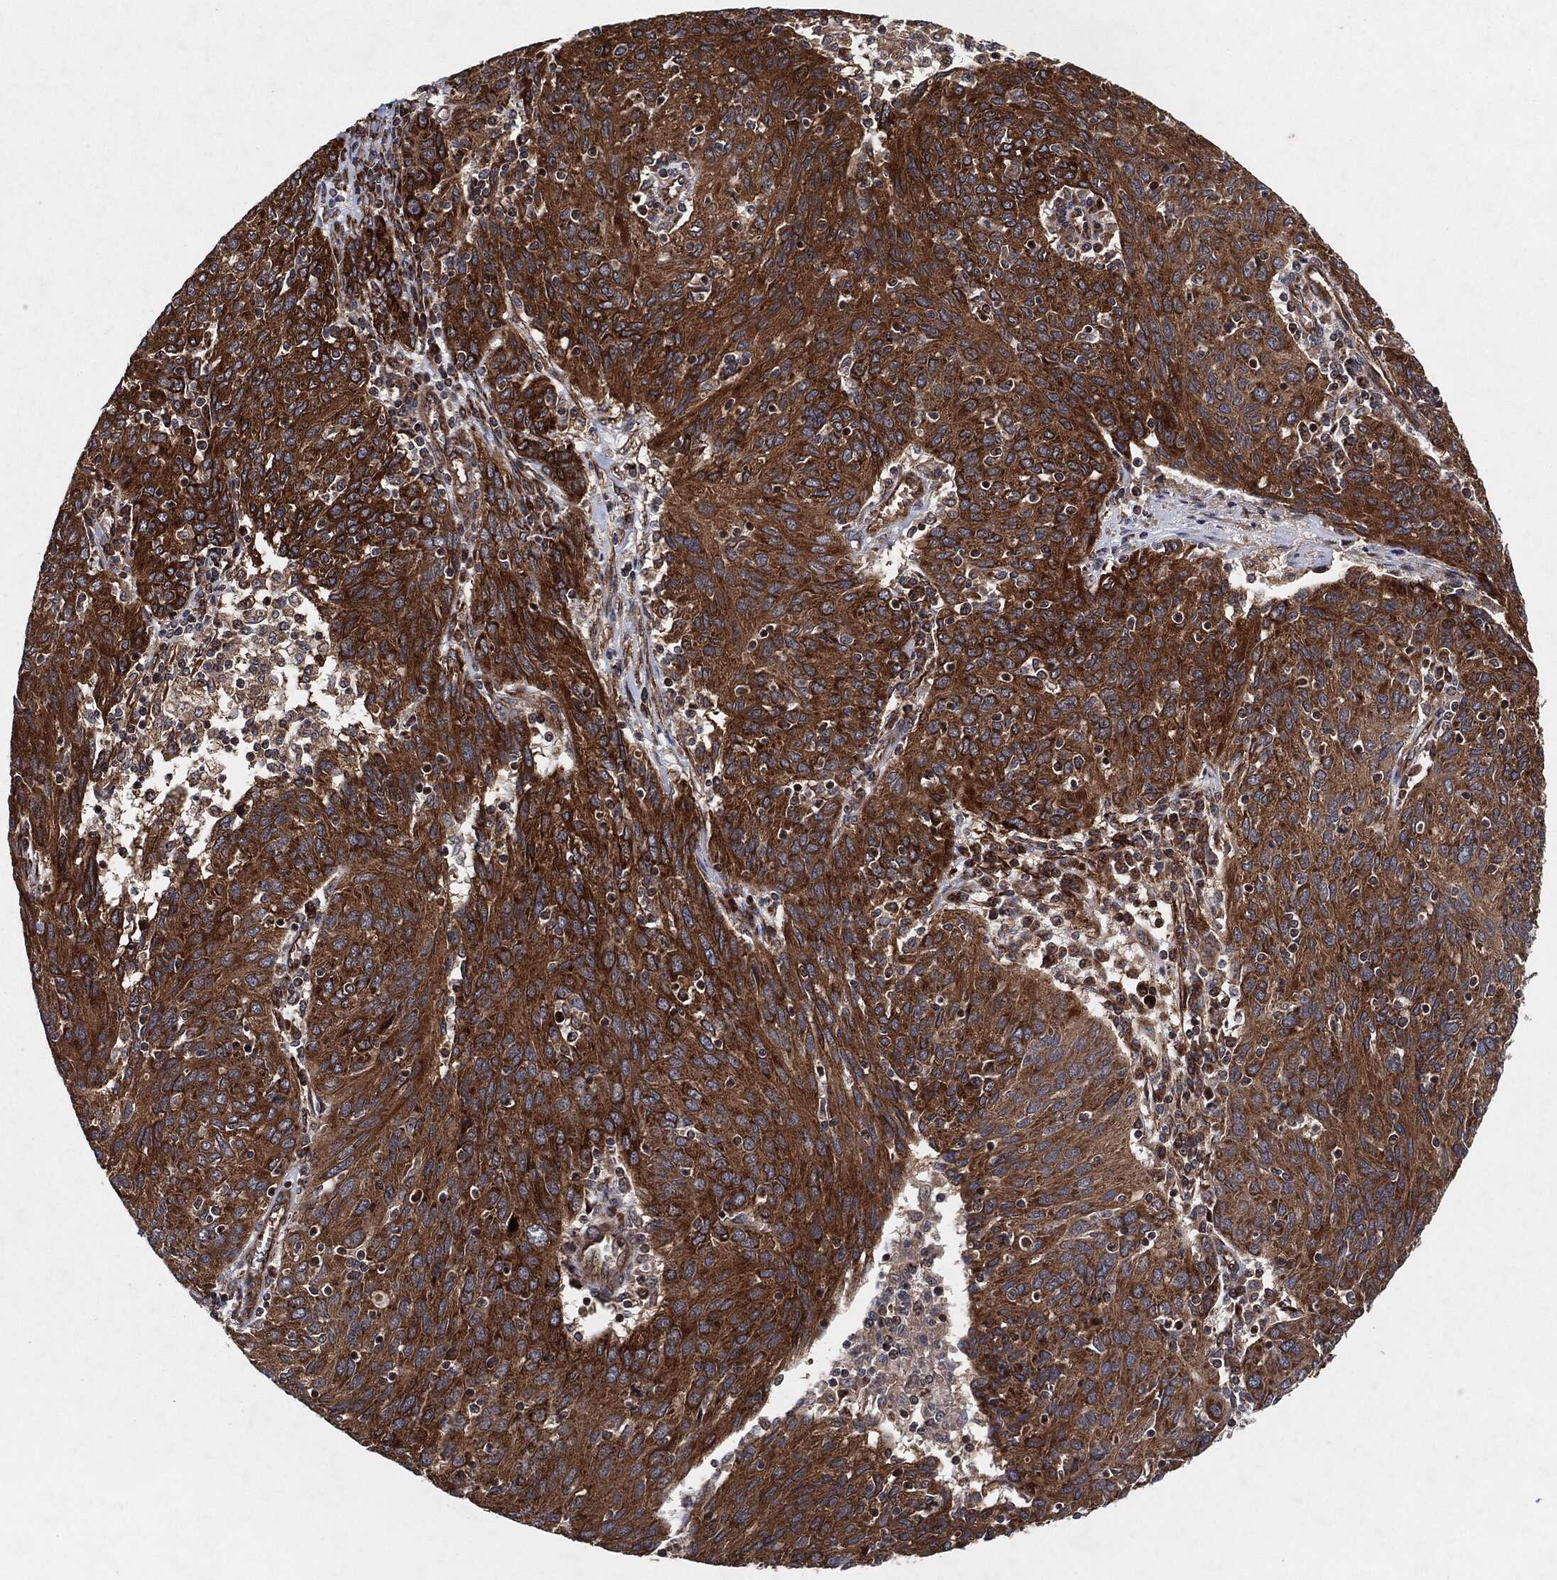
{"staining": {"intensity": "strong", "quantity": ">75%", "location": "cytoplasmic/membranous"}, "tissue": "ovarian cancer", "cell_type": "Tumor cells", "image_type": "cancer", "snomed": [{"axis": "morphology", "description": "Carcinoma, endometroid"}, {"axis": "topography", "description": "Ovary"}], "caption": "Tumor cells reveal high levels of strong cytoplasmic/membranous staining in approximately >75% of cells in ovarian endometroid carcinoma. (DAB (3,3'-diaminobenzidine) = brown stain, brightfield microscopy at high magnification).", "gene": "BCAR1", "patient": {"sex": "female", "age": 50}}